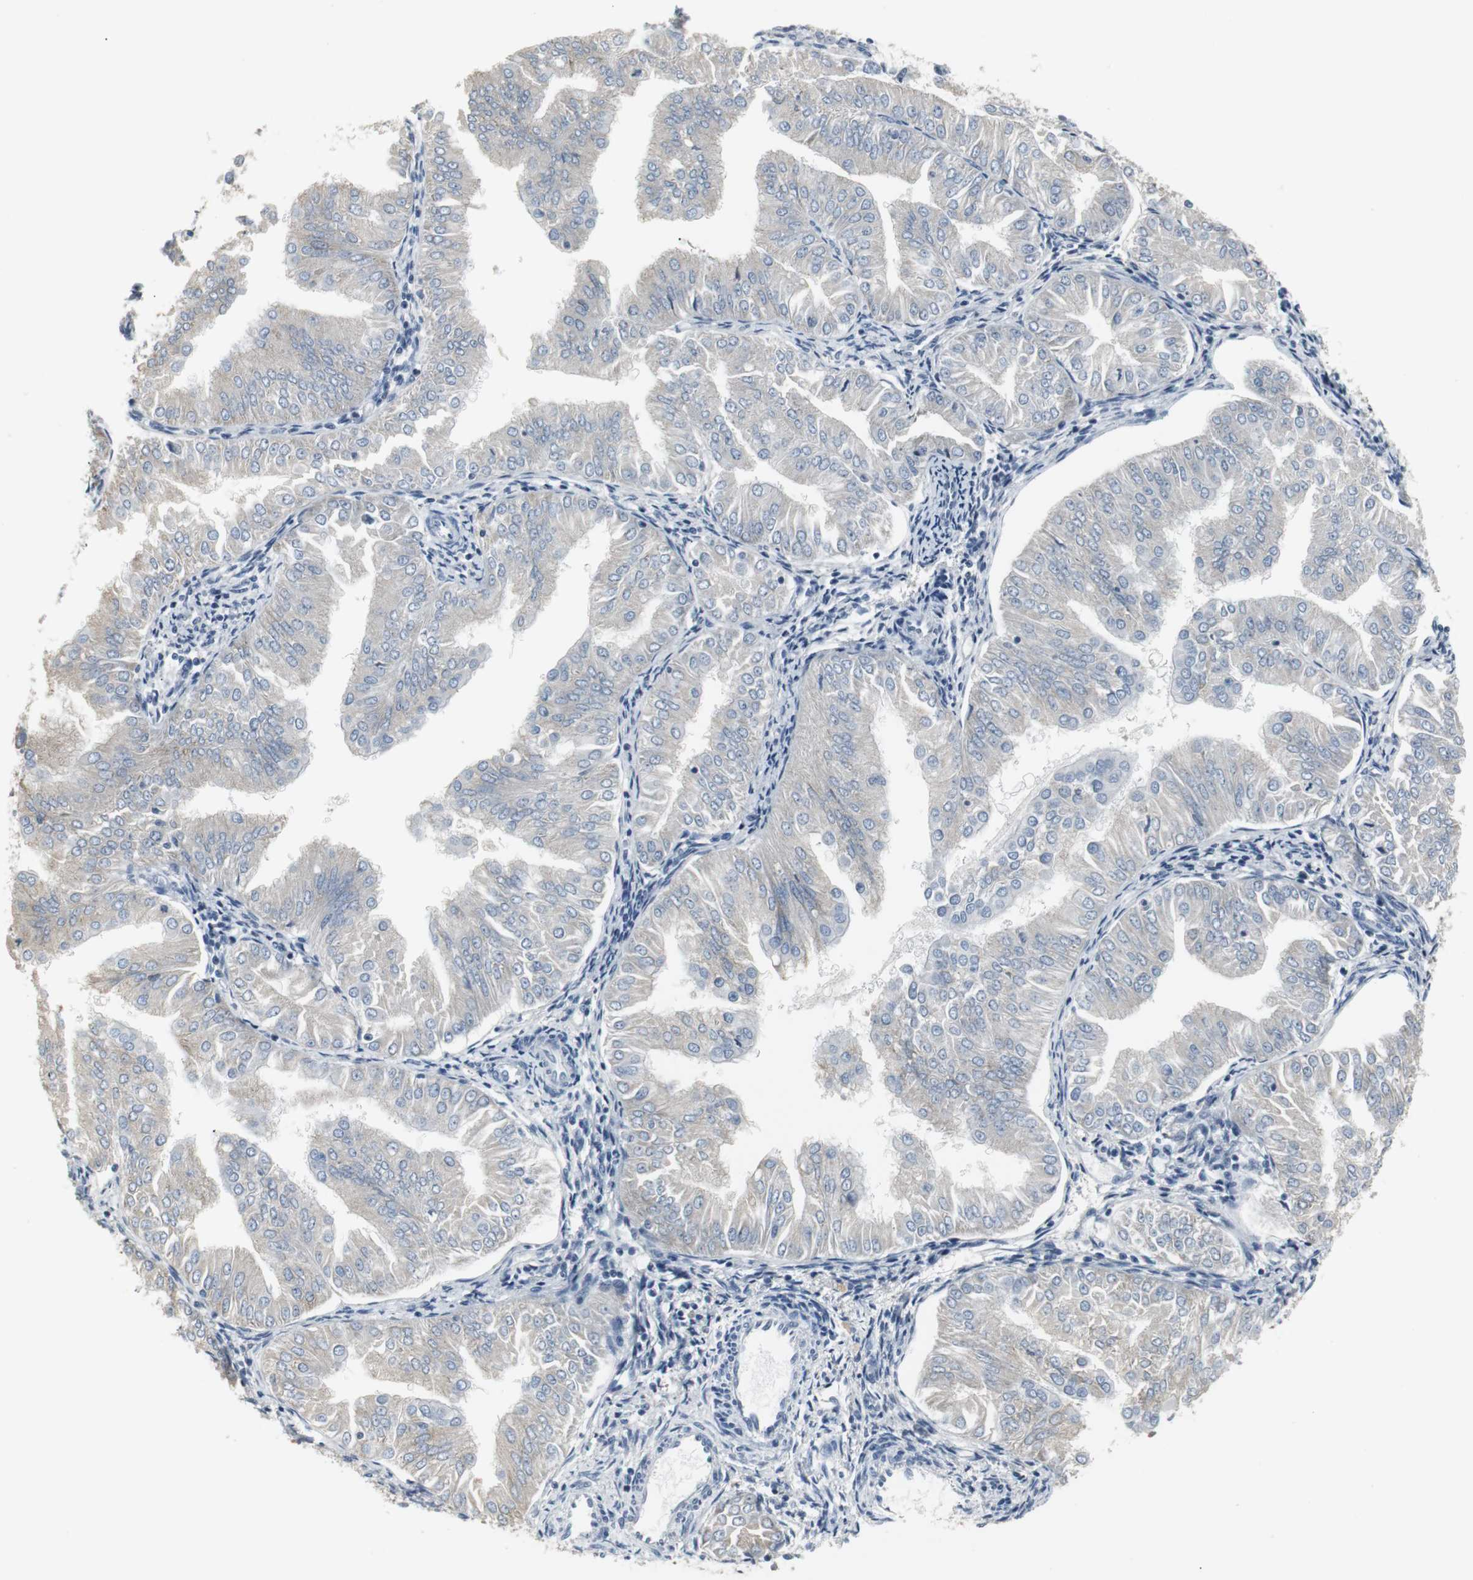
{"staining": {"intensity": "weak", "quantity": "25%-75%", "location": "cytoplasmic/membranous"}, "tissue": "endometrial cancer", "cell_type": "Tumor cells", "image_type": "cancer", "snomed": [{"axis": "morphology", "description": "Adenocarcinoma, NOS"}, {"axis": "topography", "description": "Endometrium"}], "caption": "IHC staining of adenocarcinoma (endometrial), which shows low levels of weak cytoplasmic/membranous expression in about 25%-75% of tumor cells indicating weak cytoplasmic/membranous protein staining. The staining was performed using DAB (3,3'-diaminobenzidine) (brown) for protein detection and nuclei were counterstained in hematoxylin (blue).", "gene": "SLC2A5", "patient": {"sex": "female", "age": 53}}